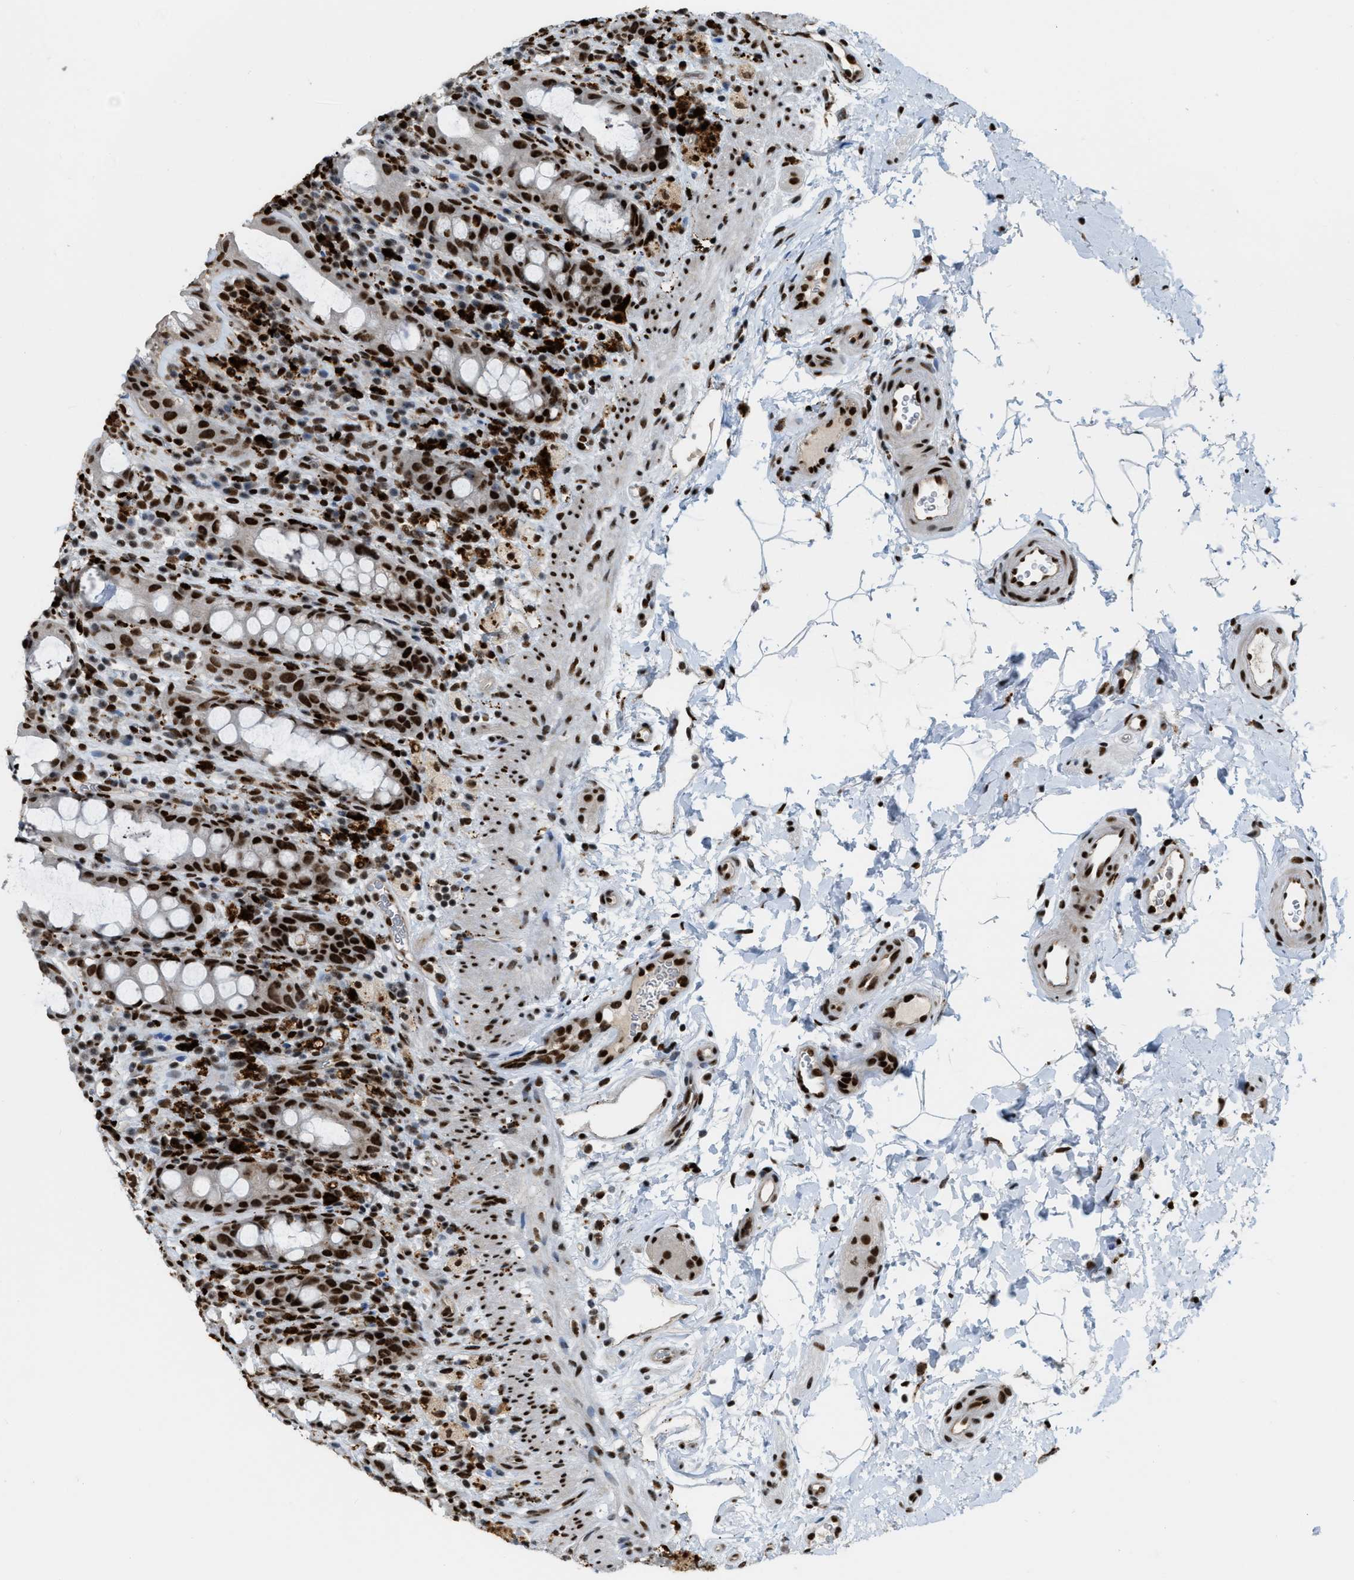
{"staining": {"intensity": "strong", "quantity": ">75%", "location": "nuclear"}, "tissue": "rectum", "cell_type": "Glandular cells", "image_type": "normal", "snomed": [{"axis": "morphology", "description": "Normal tissue, NOS"}, {"axis": "topography", "description": "Rectum"}], "caption": "Immunohistochemical staining of benign human rectum demonstrates high levels of strong nuclear staining in about >75% of glandular cells.", "gene": "NUMA1", "patient": {"sex": "male", "age": 44}}